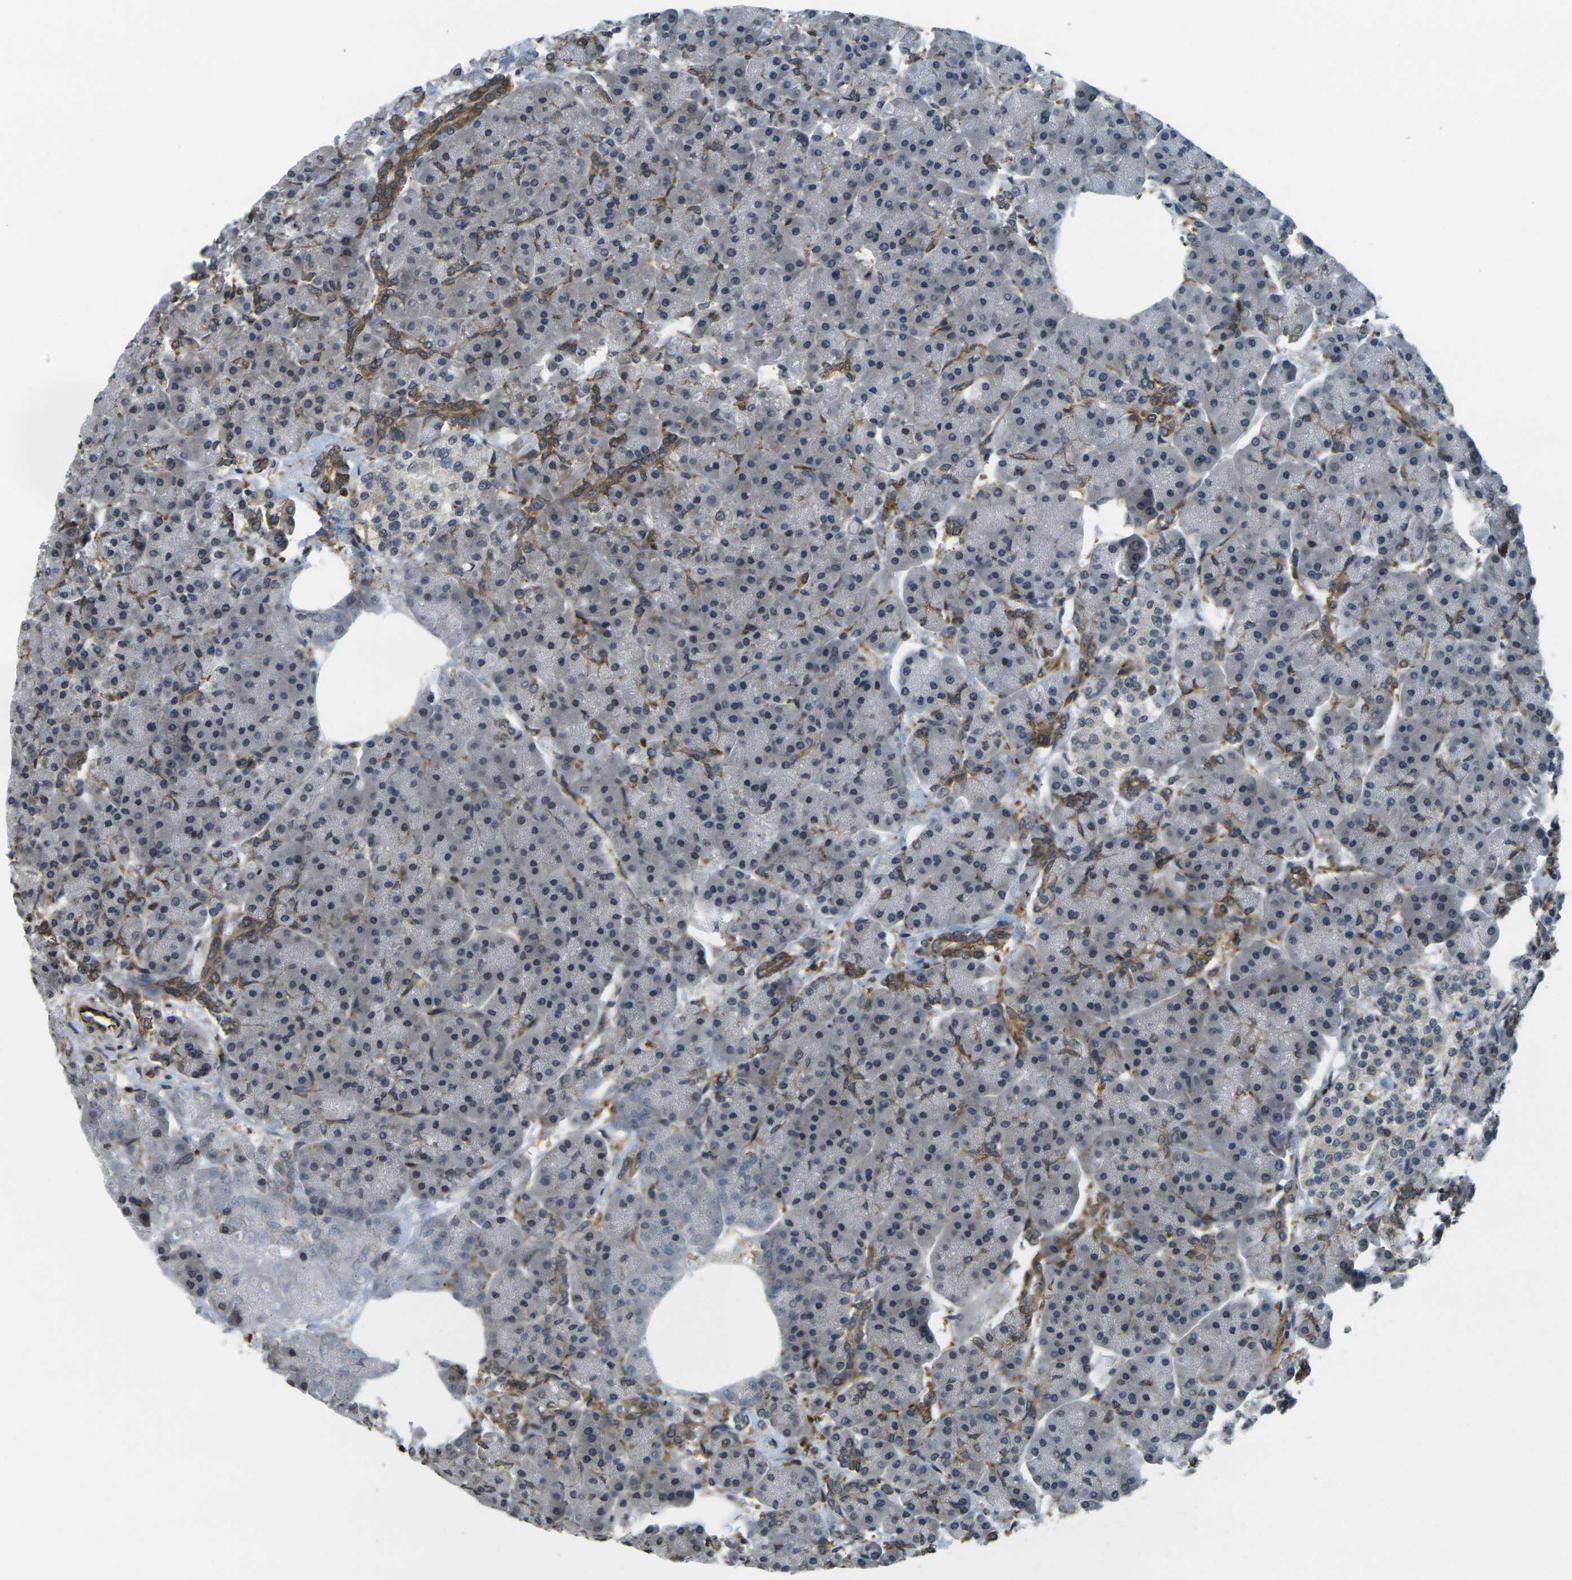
{"staining": {"intensity": "moderate", "quantity": "<25%", "location": "cytoplasmic/membranous"}, "tissue": "pancreas", "cell_type": "Exocrine glandular cells", "image_type": "normal", "snomed": [{"axis": "morphology", "description": "Normal tissue, NOS"}, {"axis": "topography", "description": "Pancreas"}], "caption": "Exocrine glandular cells show low levels of moderate cytoplasmic/membranous expression in about <25% of cells in unremarkable pancreas.", "gene": "CAST", "patient": {"sex": "female", "age": 70}}